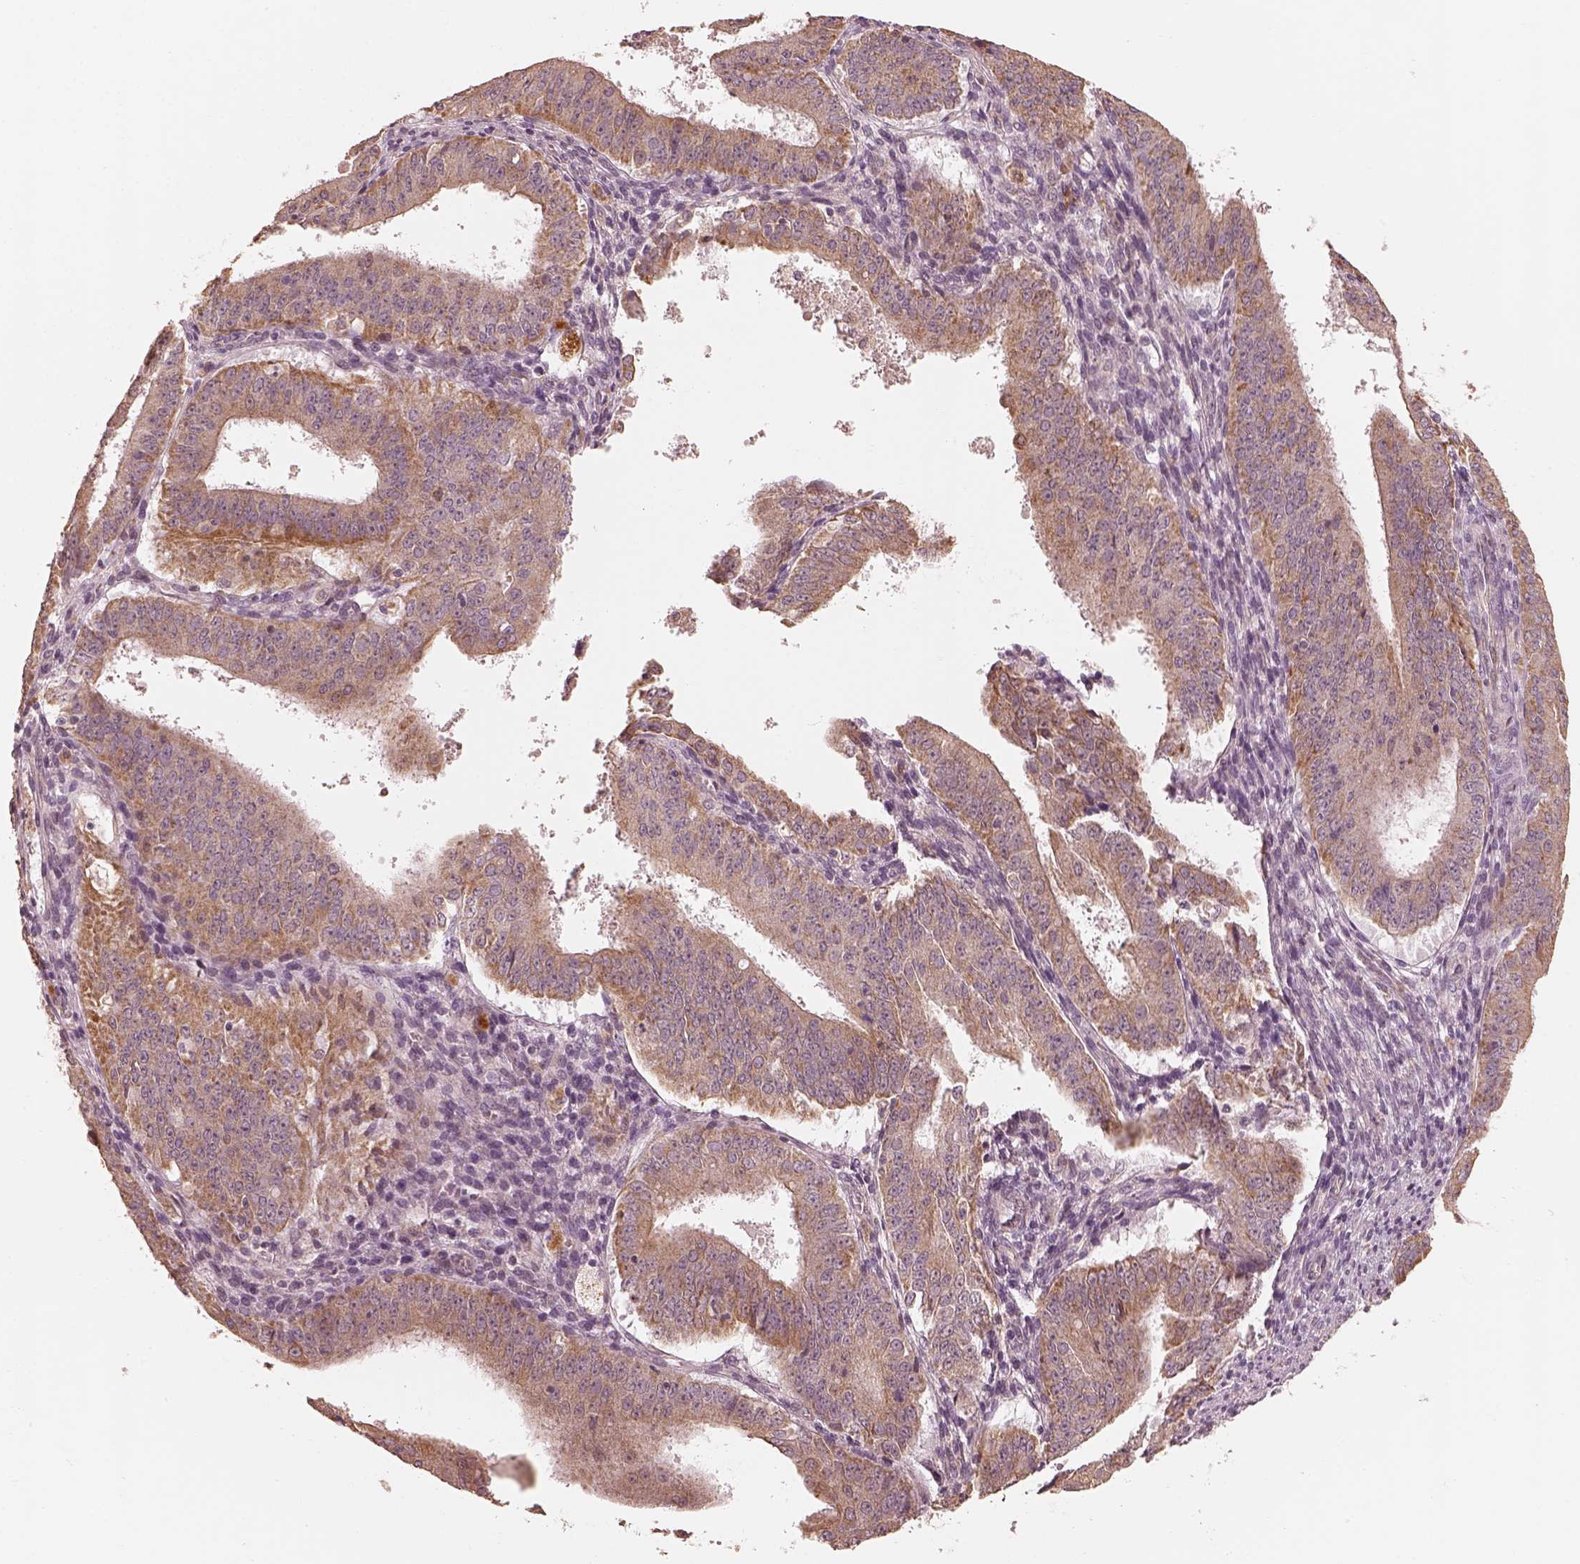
{"staining": {"intensity": "moderate", "quantity": "25%-75%", "location": "cytoplasmic/membranous"}, "tissue": "ovarian cancer", "cell_type": "Tumor cells", "image_type": "cancer", "snomed": [{"axis": "morphology", "description": "Carcinoma, endometroid"}, {"axis": "topography", "description": "Ovary"}], "caption": "Immunohistochemistry (IHC) histopathology image of human endometroid carcinoma (ovarian) stained for a protein (brown), which shows medium levels of moderate cytoplasmic/membranous staining in approximately 25%-75% of tumor cells.", "gene": "SLC25A46", "patient": {"sex": "female", "age": 42}}